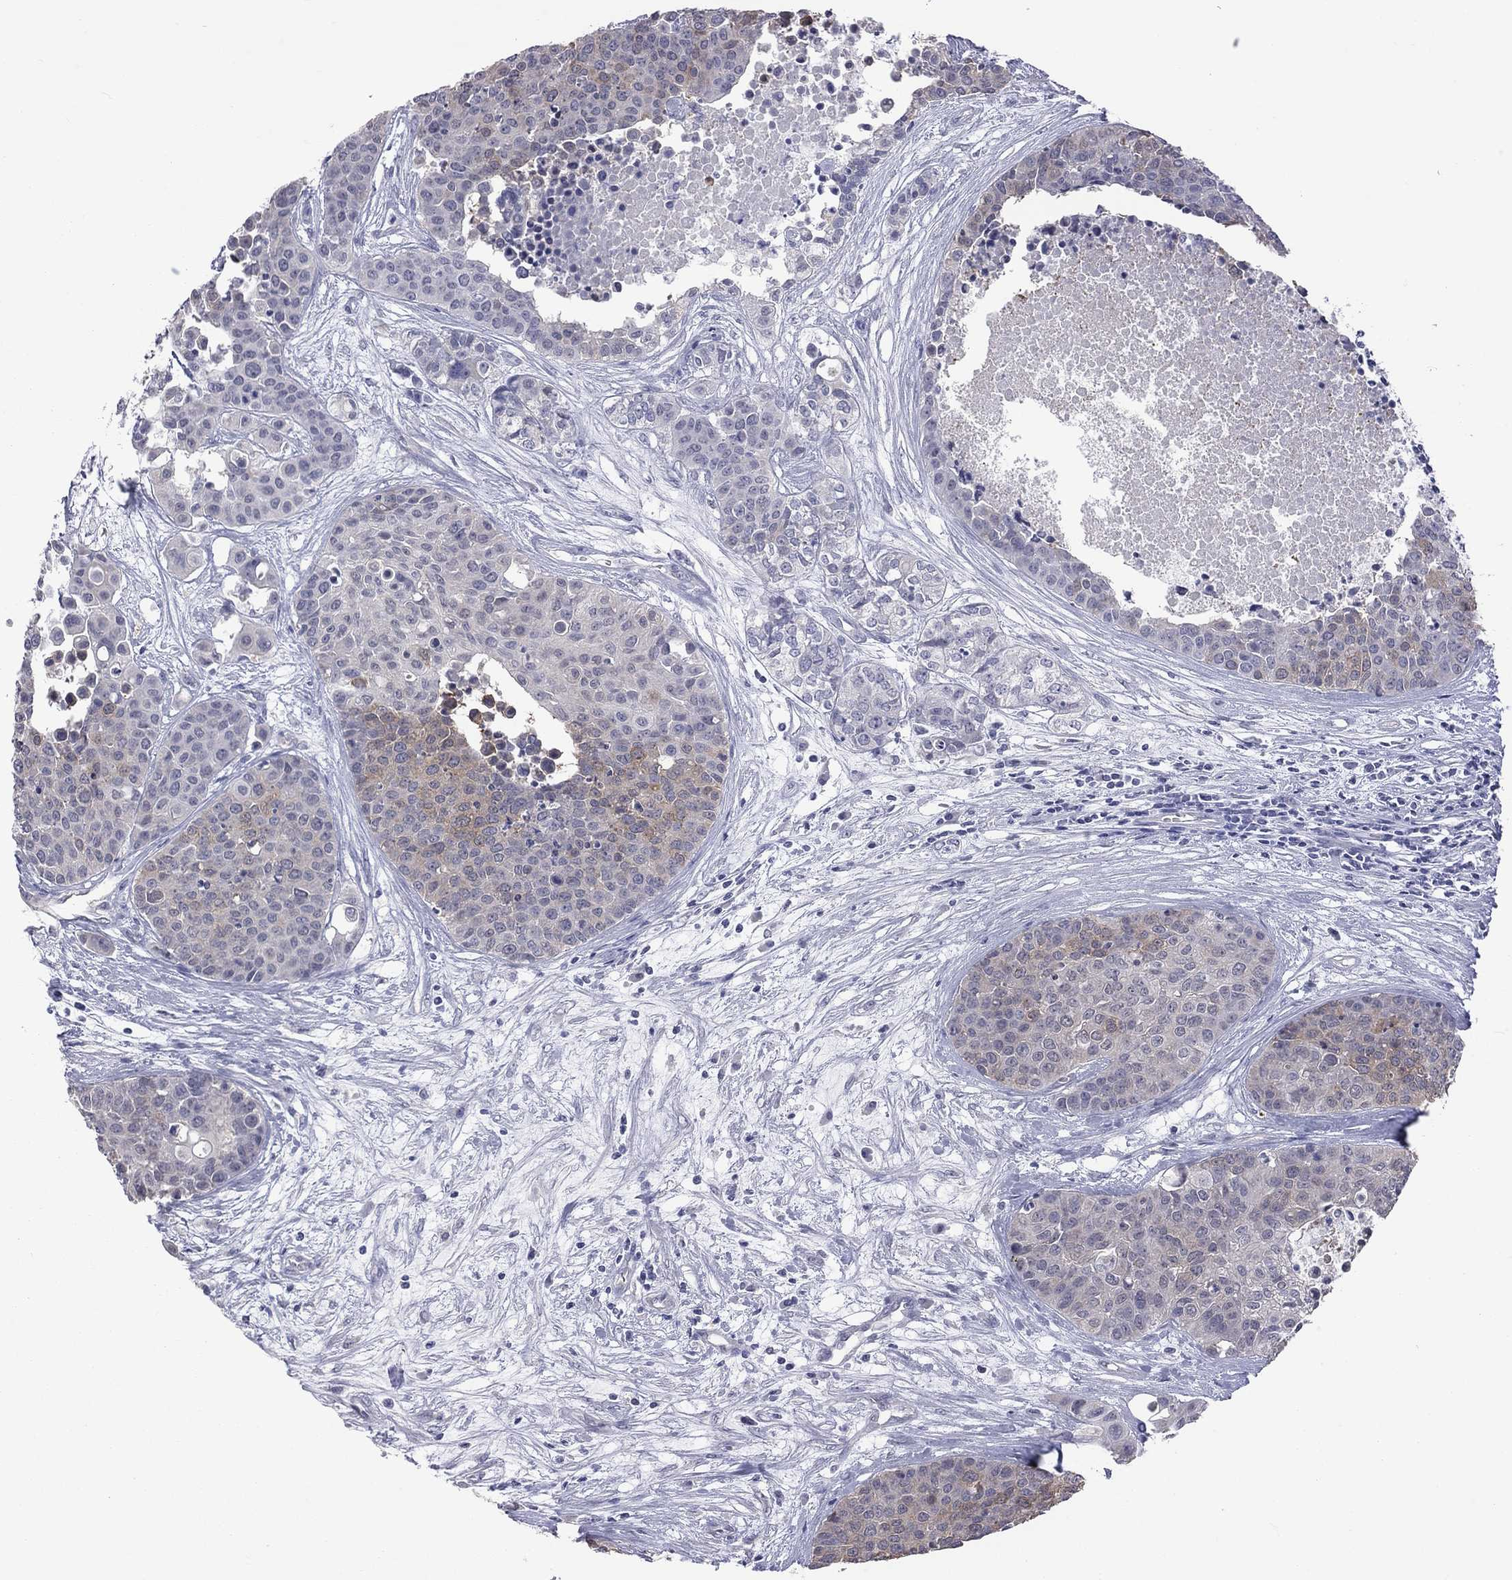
{"staining": {"intensity": "weak", "quantity": "<25%", "location": "cytoplasmic/membranous"}, "tissue": "carcinoid", "cell_type": "Tumor cells", "image_type": "cancer", "snomed": [{"axis": "morphology", "description": "Carcinoid, malignant, NOS"}, {"axis": "topography", "description": "Colon"}], "caption": "Image shows no significant protein expression in tumor cells of malignant carcinoid.", "gene": "HYLS1", "patient": {"sex": "male", "age": 81}}